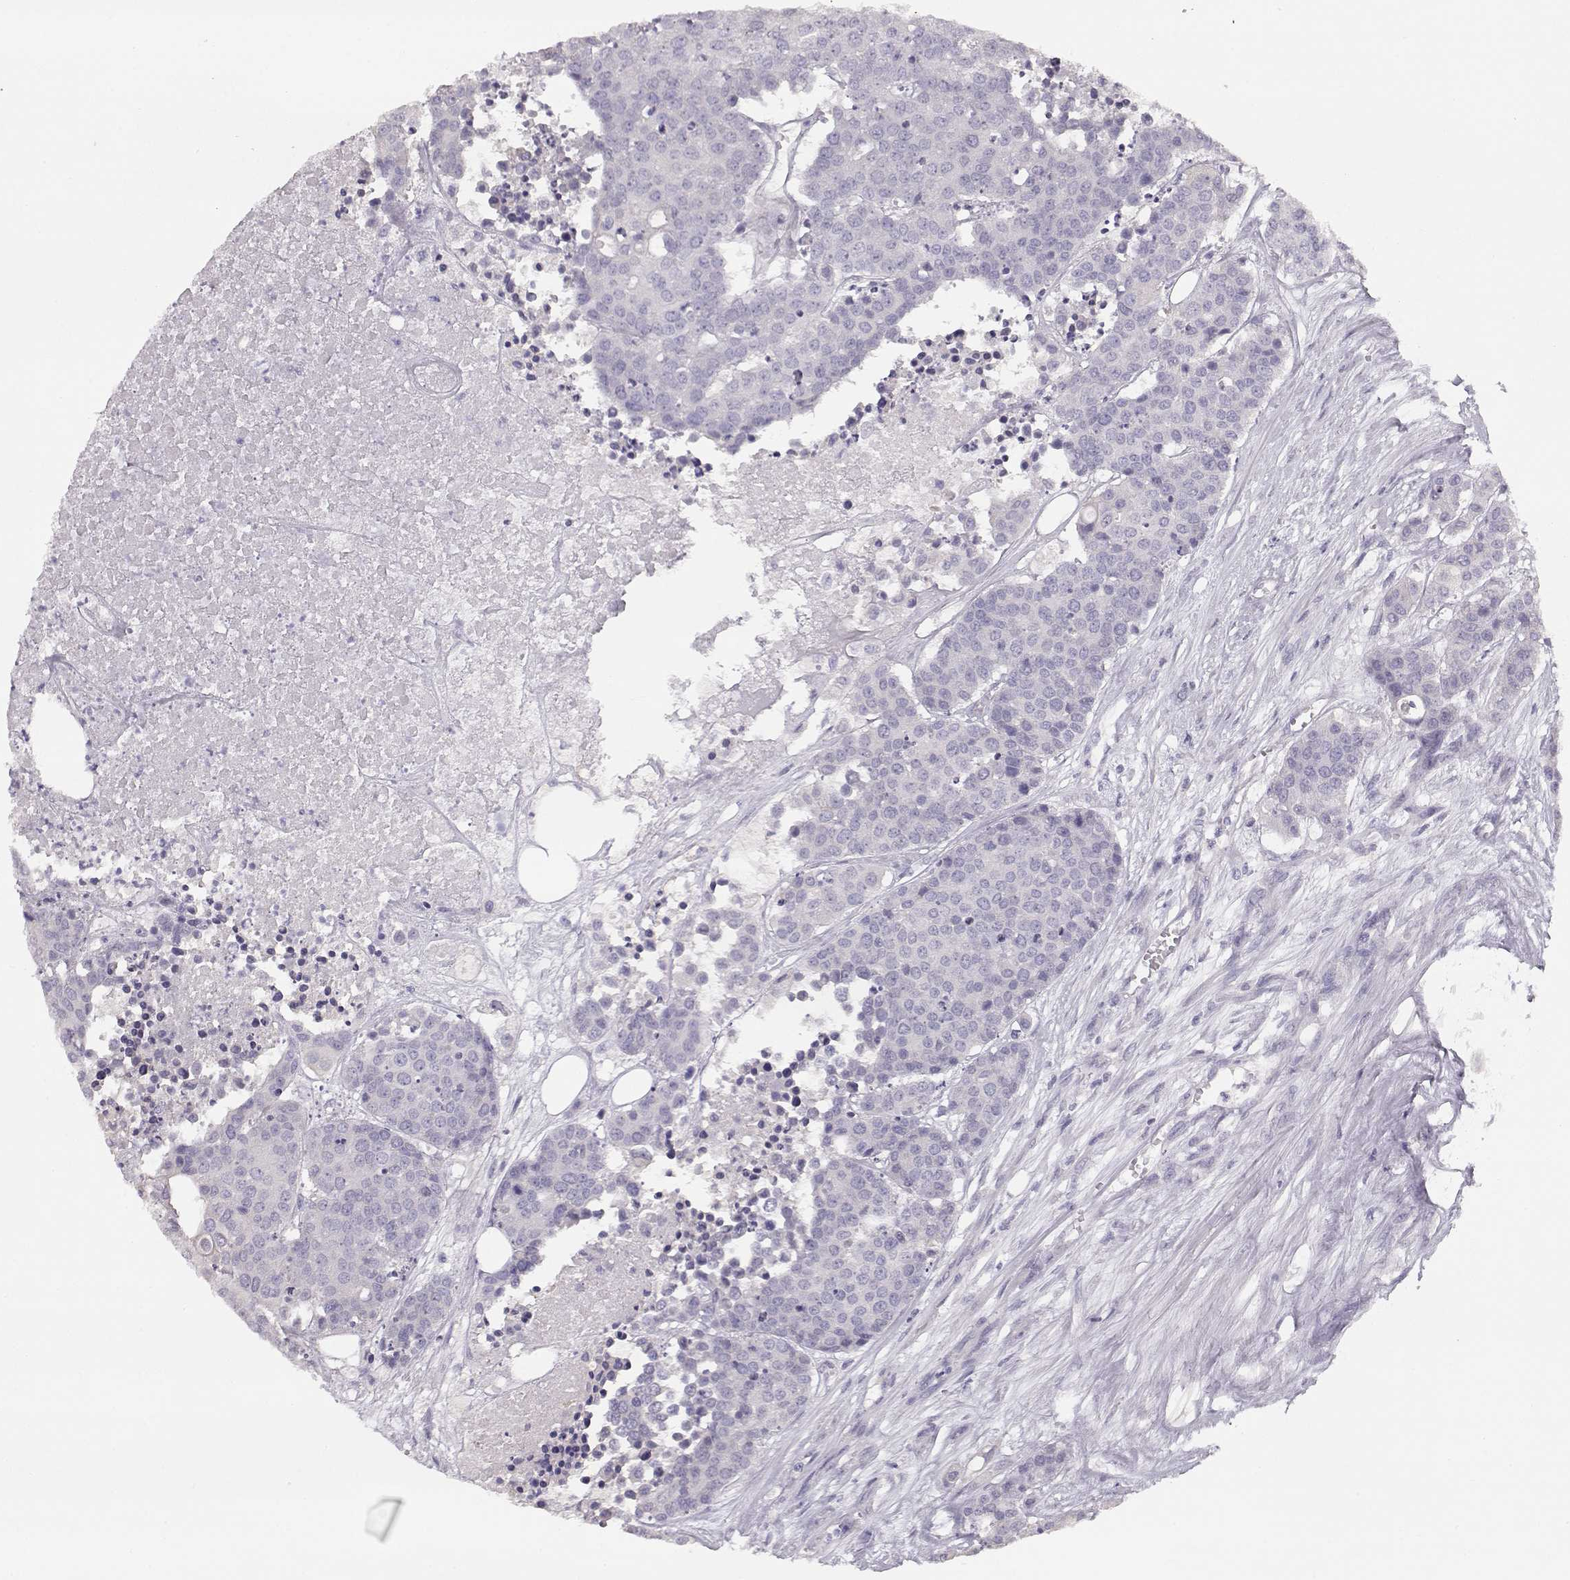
{"staining": {"intensity": "negative", "quantity": "none", "location": "none"}, "tissue": "carcinoid", "cell_type": "Tumor cells", "image_type": "cancer", "snomed": [{"axis": "morphology", "description": "Carcinoid, malignant, NOS"}, {"axis": "topography", "description": "Colon"}], "caption": "Carcinoid stained for a protein using IHC shows no staining tumor cells.", "gene": "GLIPR1L2", "patient": {"sex": "male", "age": 81}}